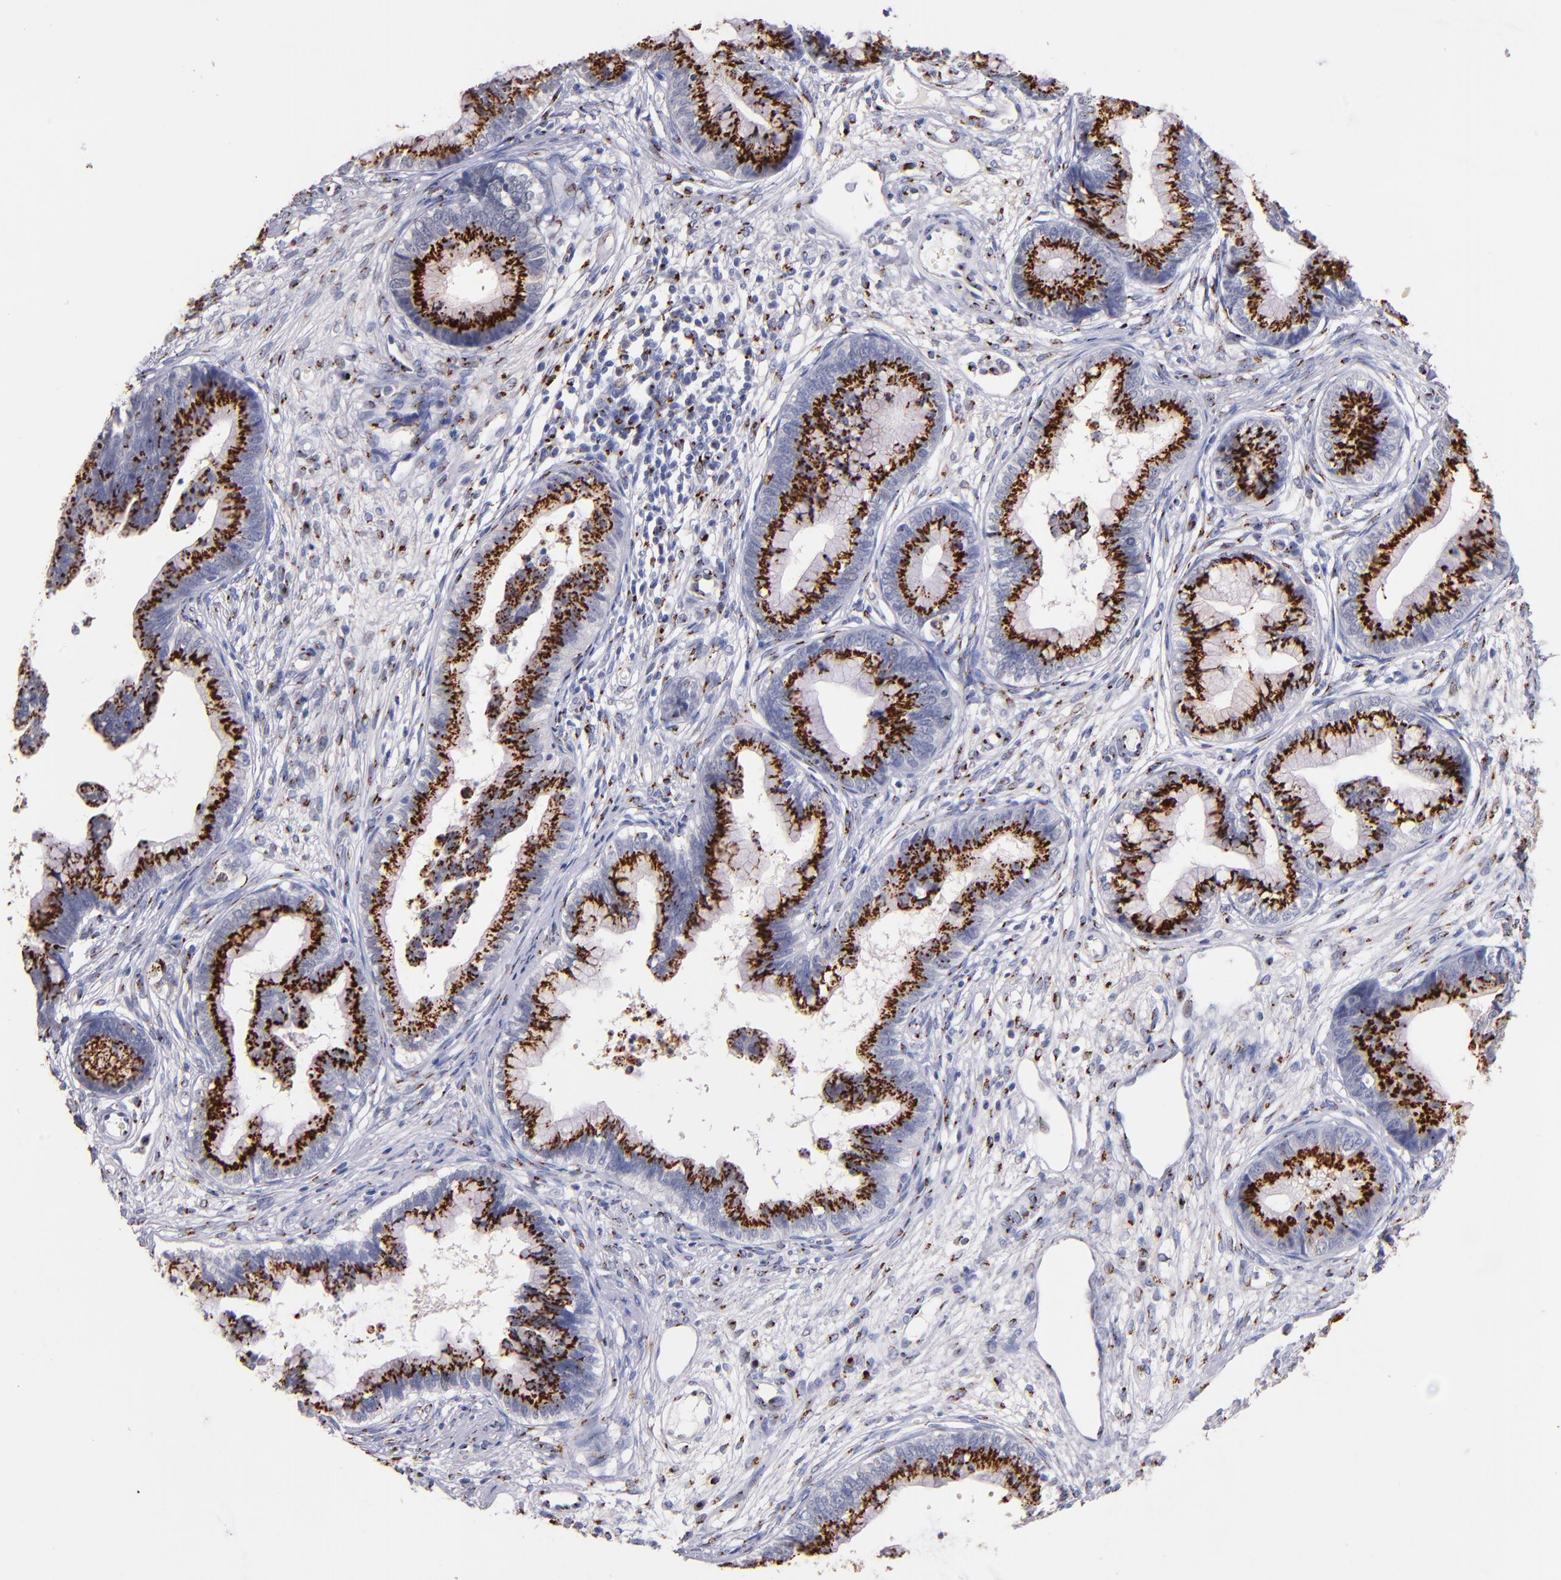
{"staining": {"intensity": "strong", "quantity": ">75%", "location": "cytoplasmic/membranous"}, "tissue": "cervical cancer", "cell_type": "Tumor cells", "image_type": "cancer", "snomed": [{"axis": "morphology", "description": "Adenocarcinoma, NOS"}, {"axis": "topography", "description": "Cervix"}], "caption": "DAB immunohistochemical staining of adenocarcinoma (cervical) reveals strong cytoplasmic/membranous protein expression in approximately >75% of tumor cells. The staining was performed using DAB, with brown indicating positive protein expression. Nuclei are stained blue with hematoxylin.", "gene": "GOLIM4", "patient": {"sex": "female", "age": 44}}